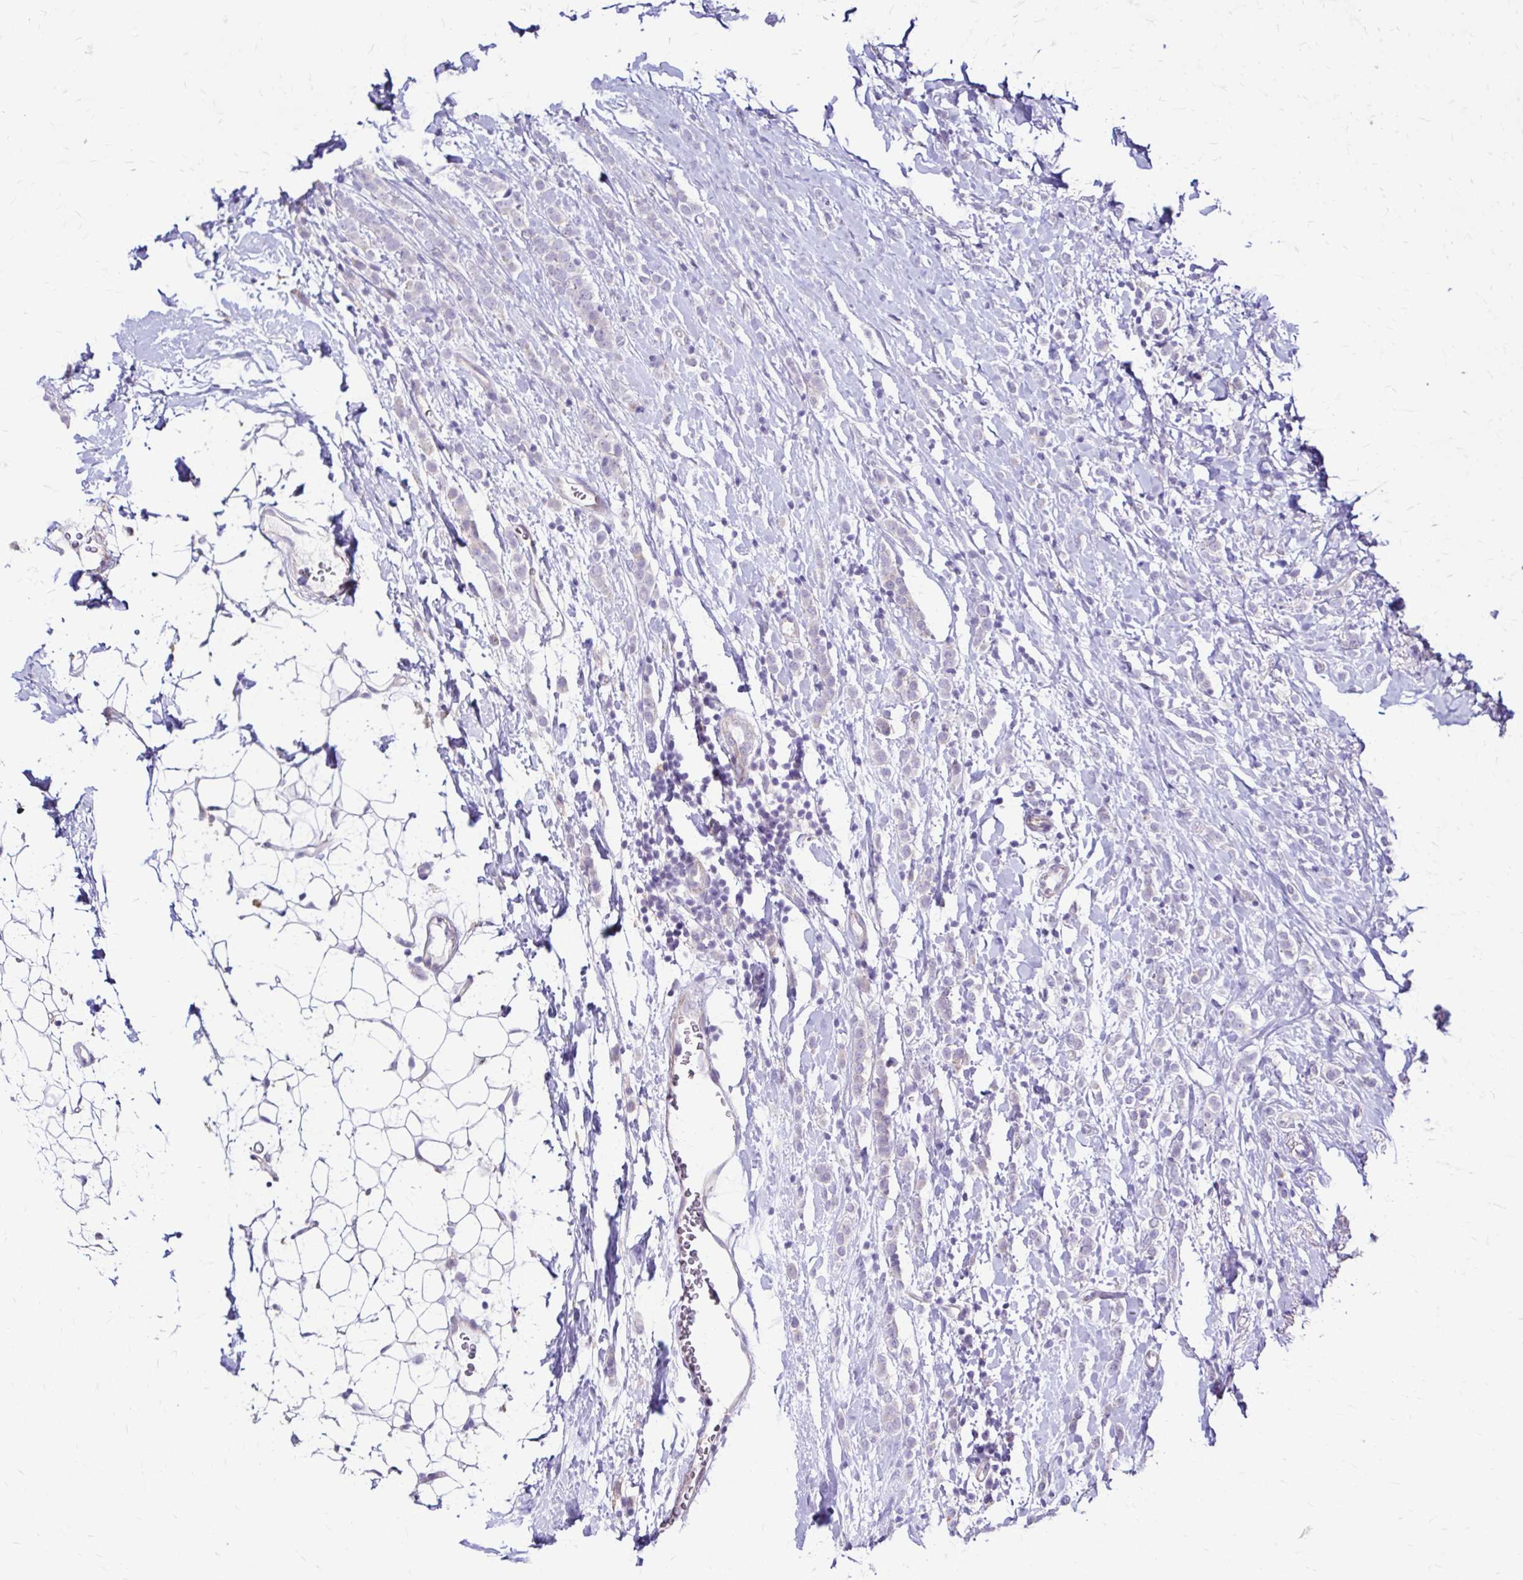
{"staining": {"intensity": "negative", "quantity": "none", "location": "none"}, "tissue": "breast cancer", "cell_type": "Tumor cells", "image_type": "cancer", "snomed": [{"axis": "morphology", "description": "Lobular carcinoma"}, {"axis": "topography", "description": "Breast"}], "caption": "This is a micrograph of immunohistochemistry staining of breast cancer, which shows no staining in tumor cells. (DAB immunohistochemistry (IHC) visualized using brightfield microscopy, high magnification).", "gene": "RHOBTB2", "patient": {"sex": "female", "age": 49}}